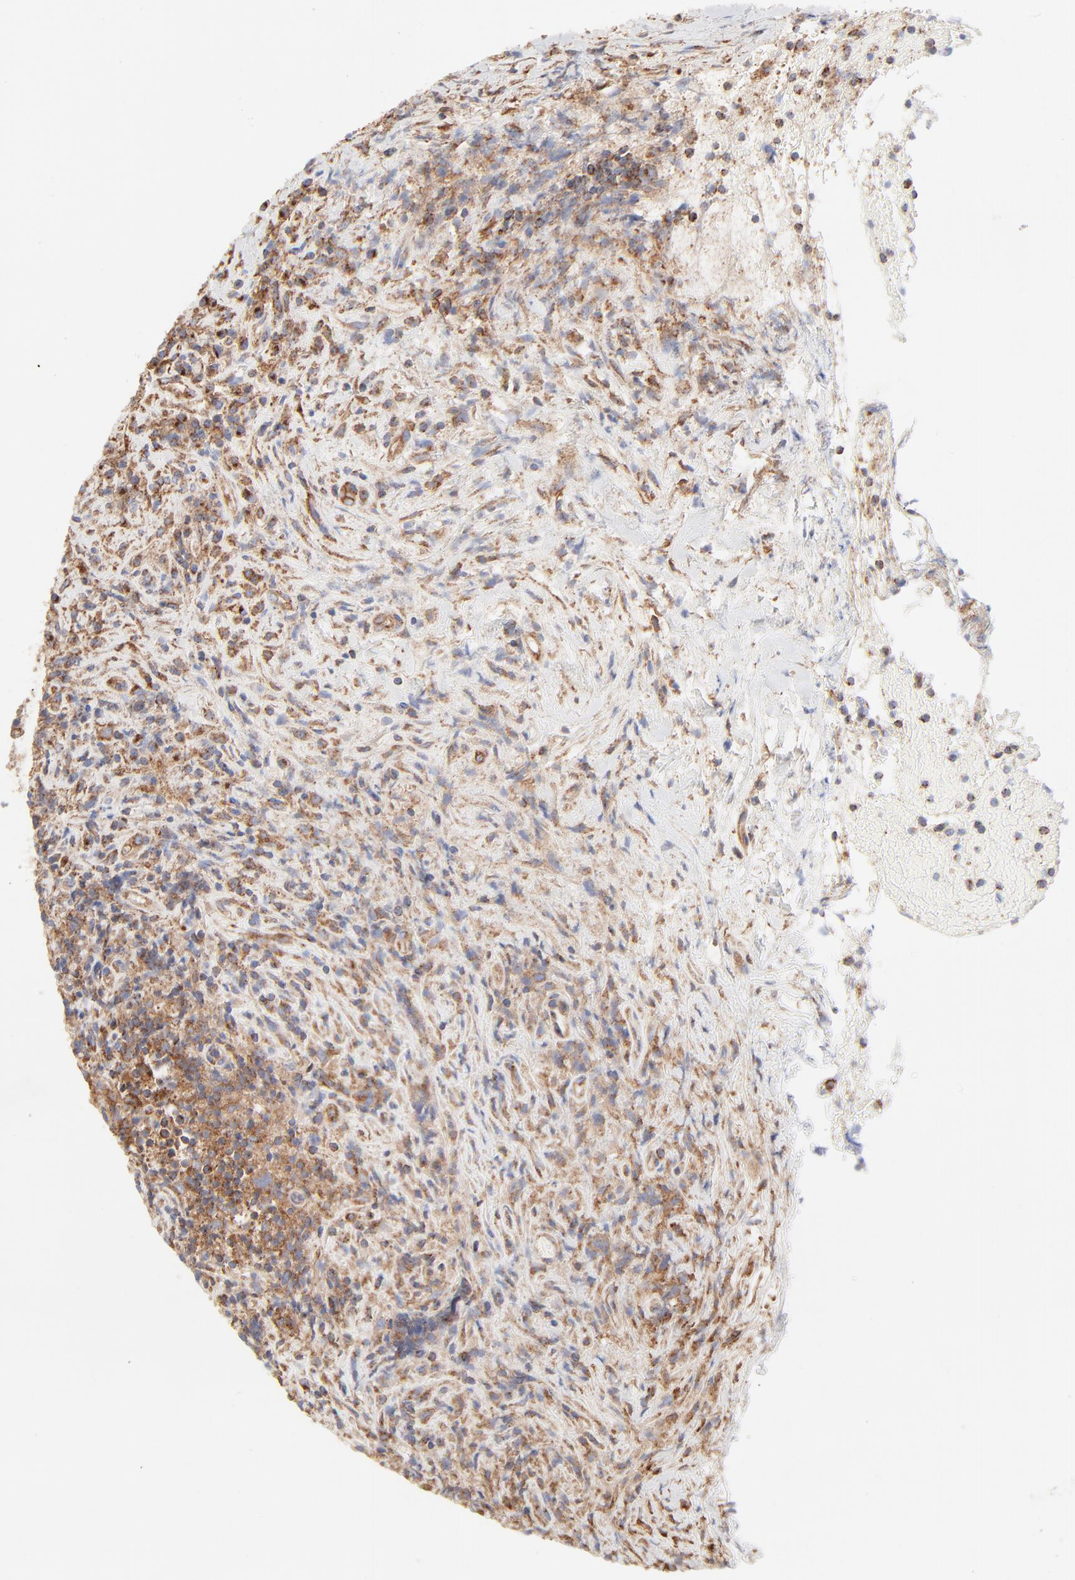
{"staining": {"intensity": "strong", "quantity": ">75%", "location": "cytoplasmic/membranous"}, "tissue": "lymphoma", "cell_type": "Tumor cells", "image_type": "cancer", "snomed": [{"axis": "morphology", "description": "Hodgkin's disease, NOS"}, {"axis": "topography", "description": "Lymph node"}], "caption": "Protein analysis of Hodgkin's disease tissue displays strong cytoplasmic/membranous expression in about >75% of tumor cells.", "gene": "CLTB", "patient": {"sex": "female", "age": 25}}